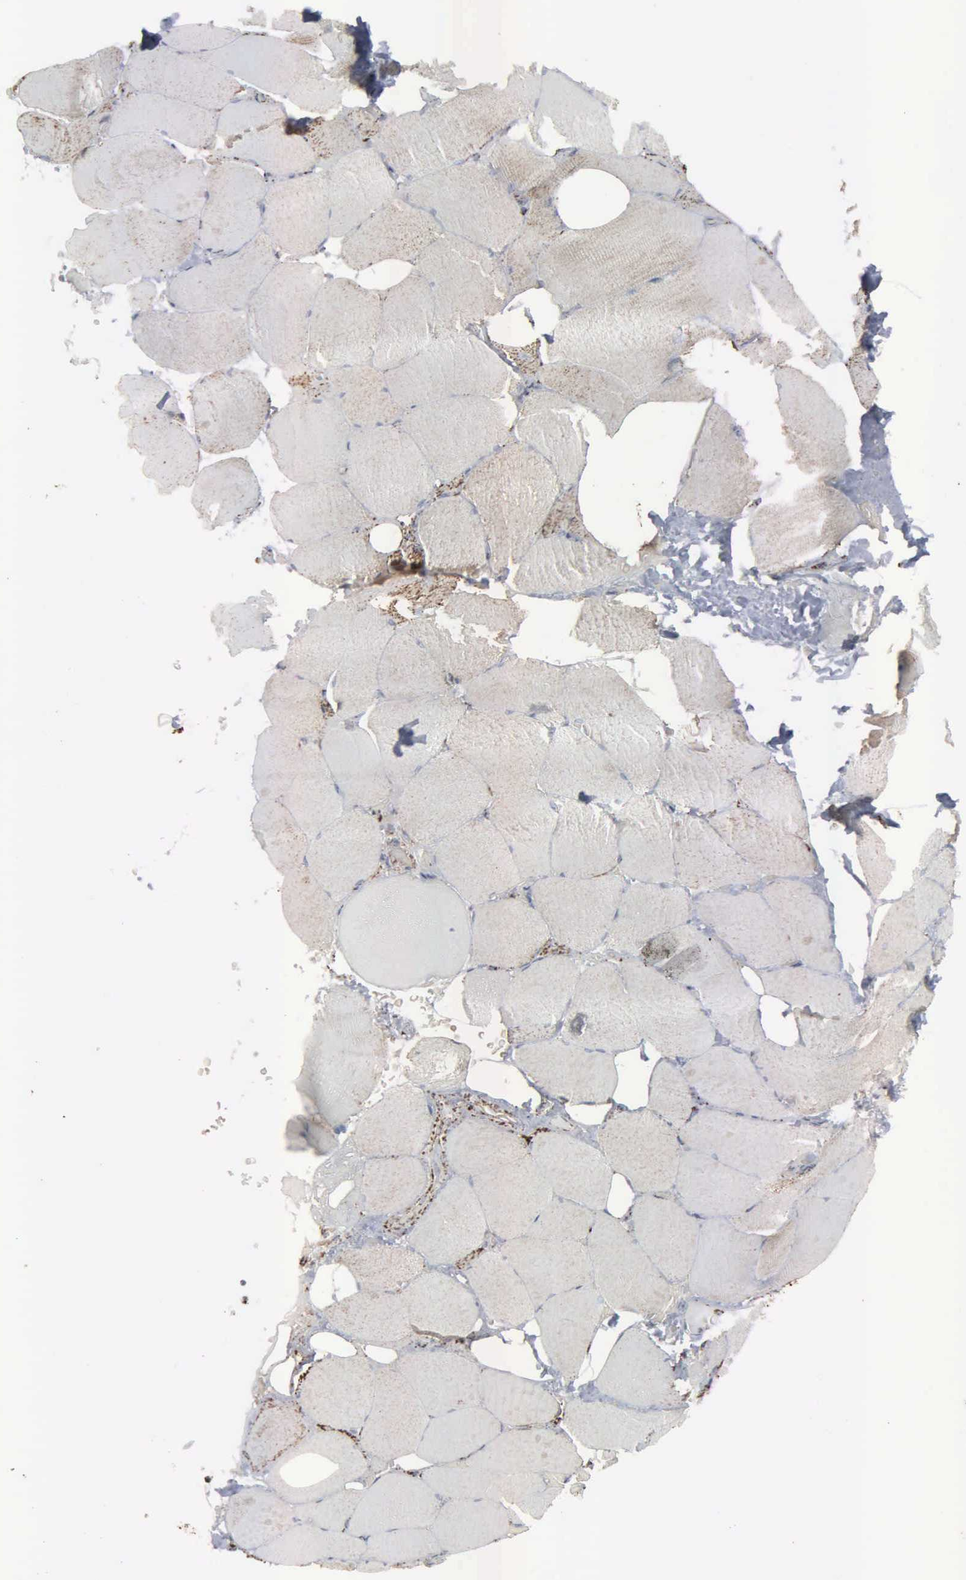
{"staining": {"intensity": "negative", "quantity": "none", "location": "none"}, "tissue": "skeletal muscle", "cell_type": "Myocytes", "image_type": "normal", "snomed": [{"axis": "morphology", "description": "Normal tissue, NOS"}, {"axis": "topography", "description": "Skeletal muscle"}, {"axis": "topography", "description": "Parathyroid gland"}], "caption": "IHC of normal human skeletal muscle demonstrates no expression in myocytes.", "gene": "HSPA9", "patient": {"sex": "female", "age": 37}}